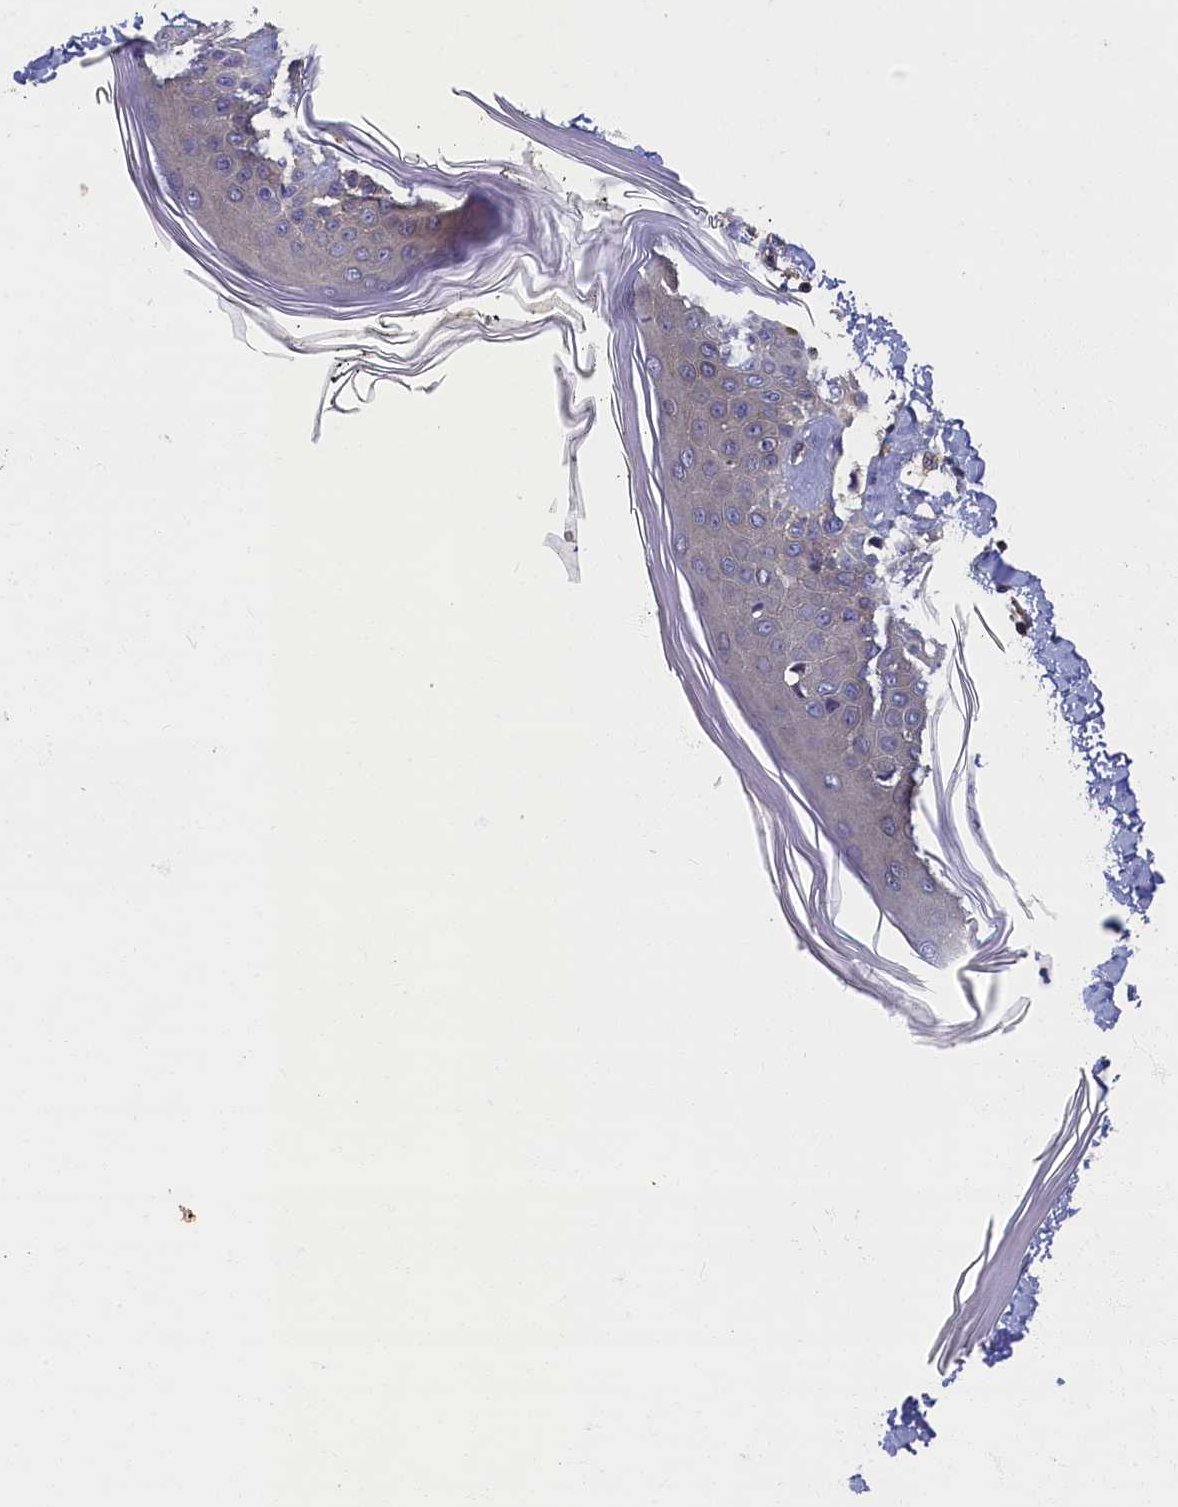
{"staining": {"intensity": "weak", "quantity": "25%-75%", "location": "cytoplasmic/membranous"}, "tissue": "skin", "cell_type": "Fibroblasts", "image_type": "normal", "snomed": [{"axis": "morphology", "description": "Normal tissue, NOS"}, {"axis": "topography", "description": "Skin"}], "caption": "Brown immunohistochemical staining in benign human skin displays weak cytoplasmic/membranous expression in about 25%-75% of fibroblasts.", "gene": "TBCB", "patient": {"sex": "female", "age": 64}}